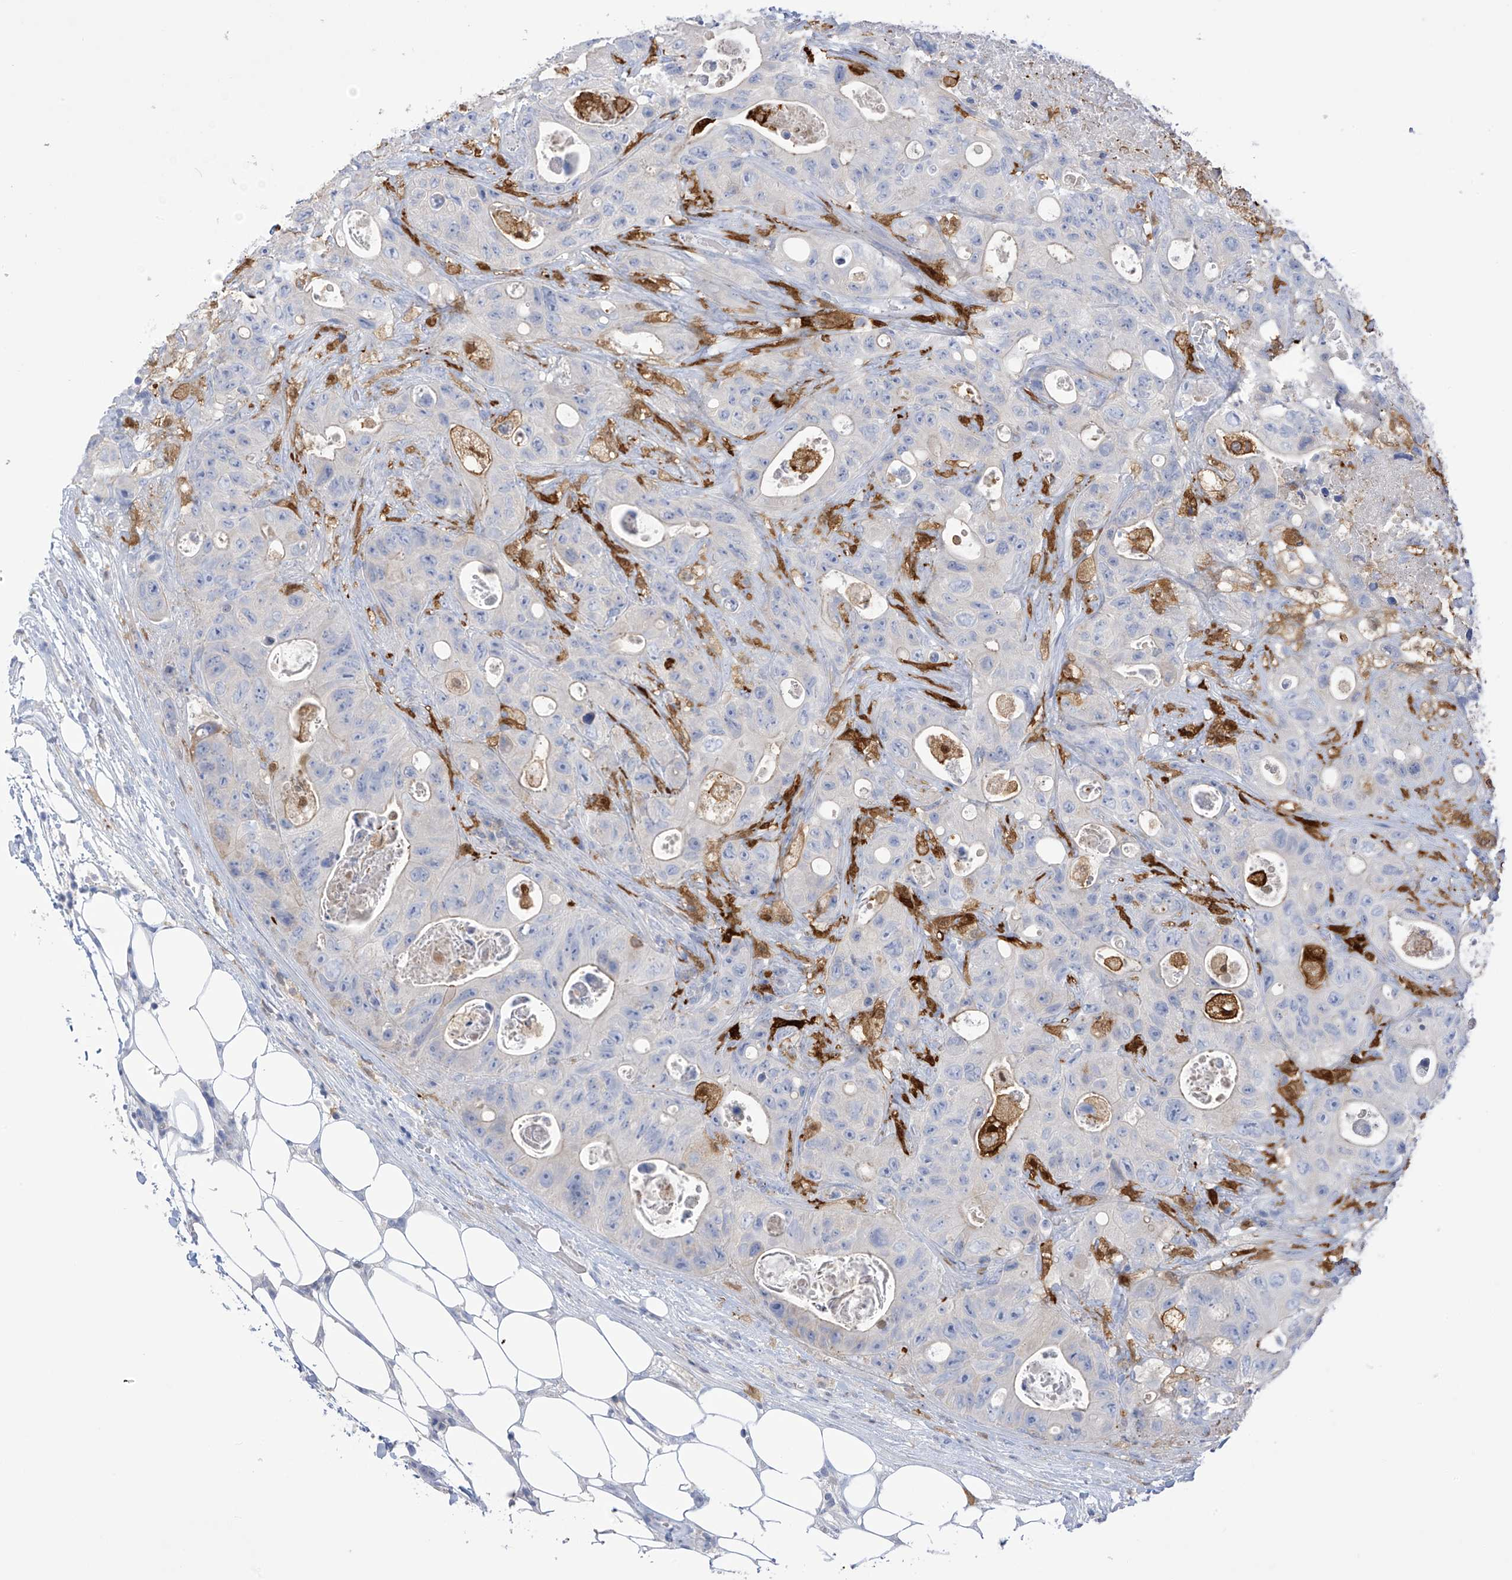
{"staining": {"intensity": "negative", "quantity": "none", "location": "none"}, "tissue": "colorectal cancer", "cell_type": "Tumor cells", "image_type": "cancer", "snomed": [{"axis": "morphology", "description": "Adenocarcinoma, NOS"}, {"axis": "topography", "description": "Colon"}], "caption": "The immunohistochemistry (IHC) photomicrograph has no significant positivity in tumor cells of adenocarcinoma (colorectal) tissue.", "gene": "TRMT2B", "patient": {"sex": "female", "age": 46}}